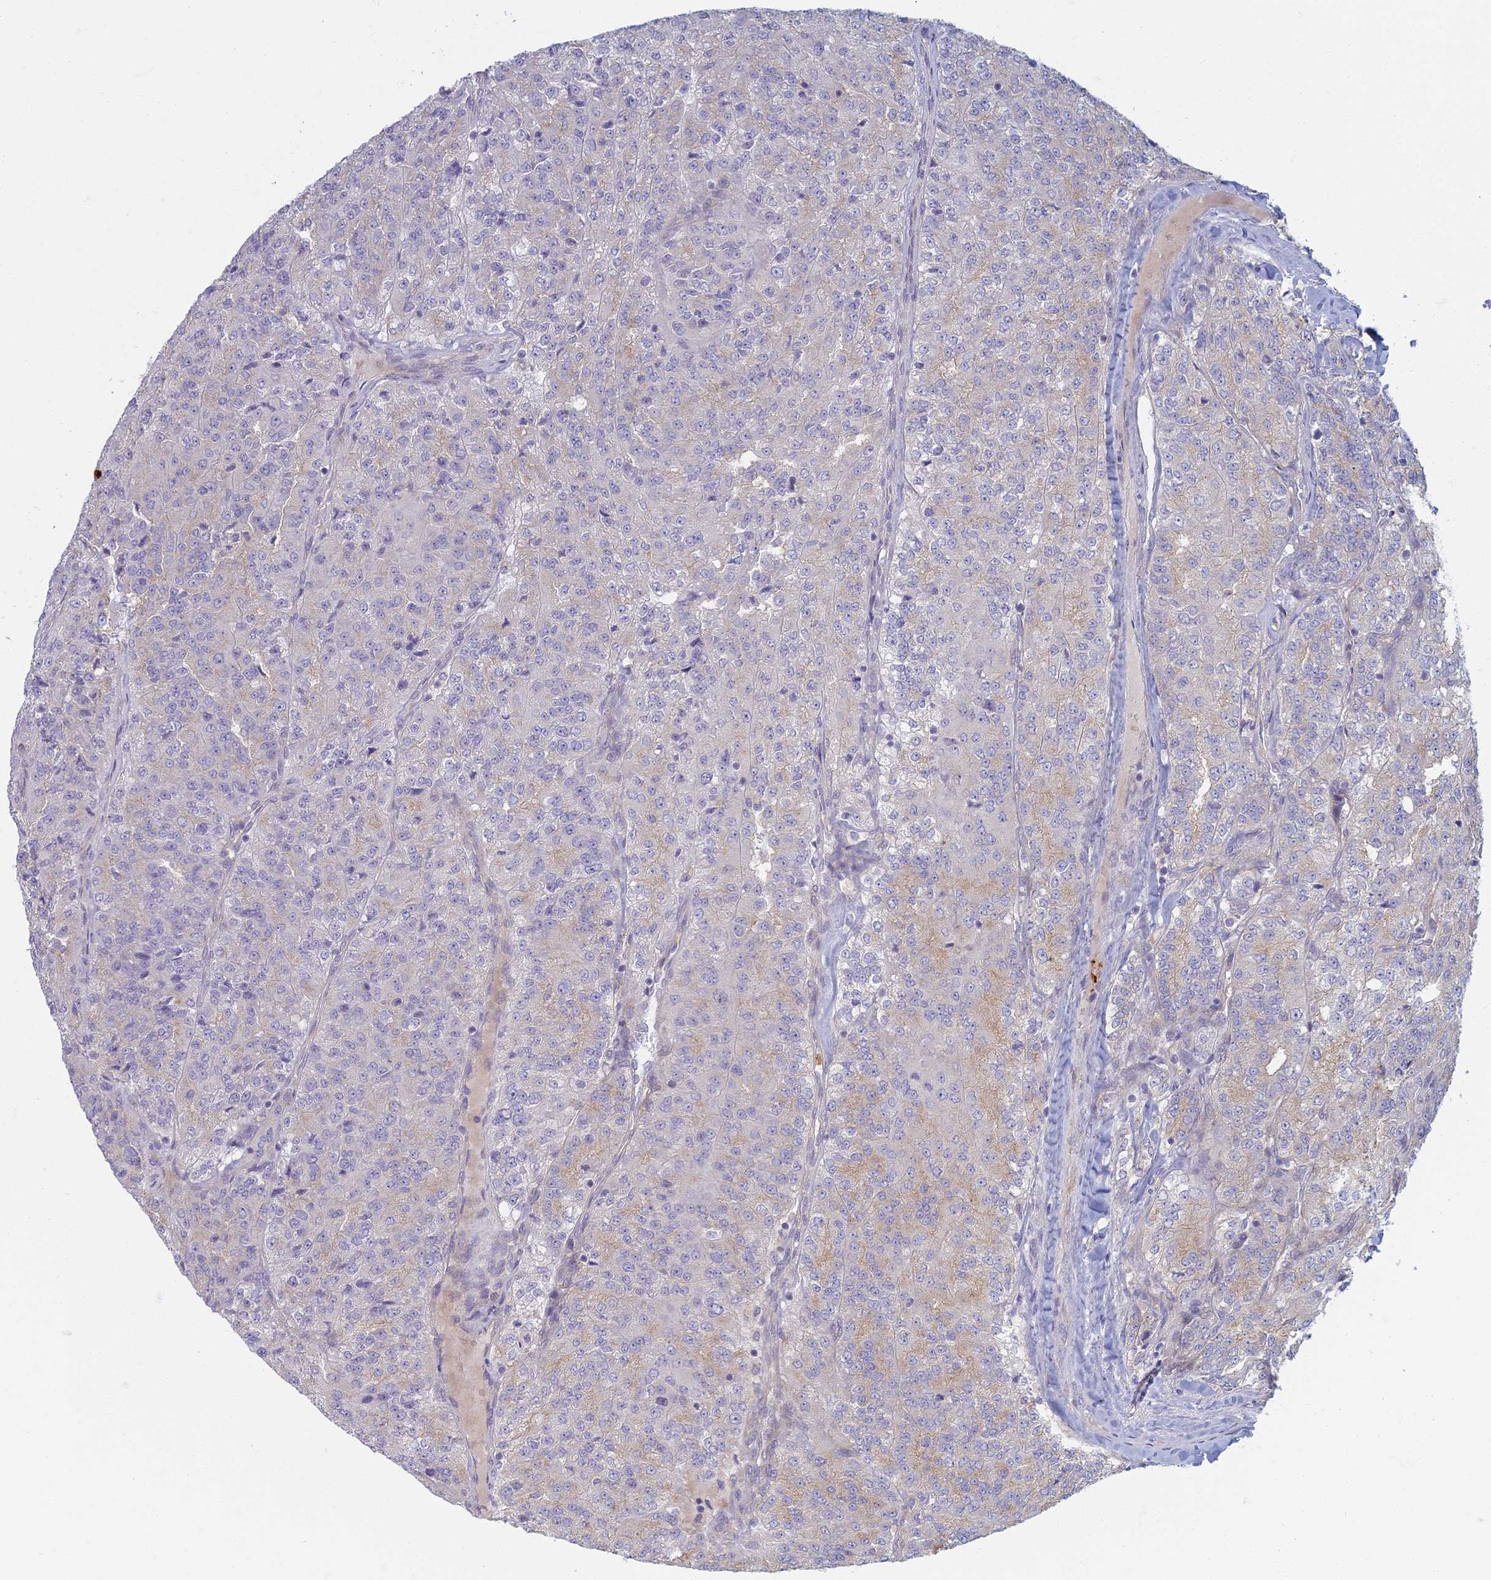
{"staining": {"intensity": "weak", "quantity": "<25%", "location": "cytoplasmic/membranous"}, "tissue": "renal cancer", "cell_type": "Tumor cells", "image_type": "cancer", "snomed": [{"axis": "morphology", "description": "Adenocarcinoma, NOS"}, {"axis": "topography", "description": "Kidney"}], "caption": "DAB (3,3'-diaminobenzidine) immunohistochemical staining of renal adenocarcinoma demonstrates no significant expression in tumor cells.", "gene": "PROX2", "patient": {"sex": "female", "age": 63}}